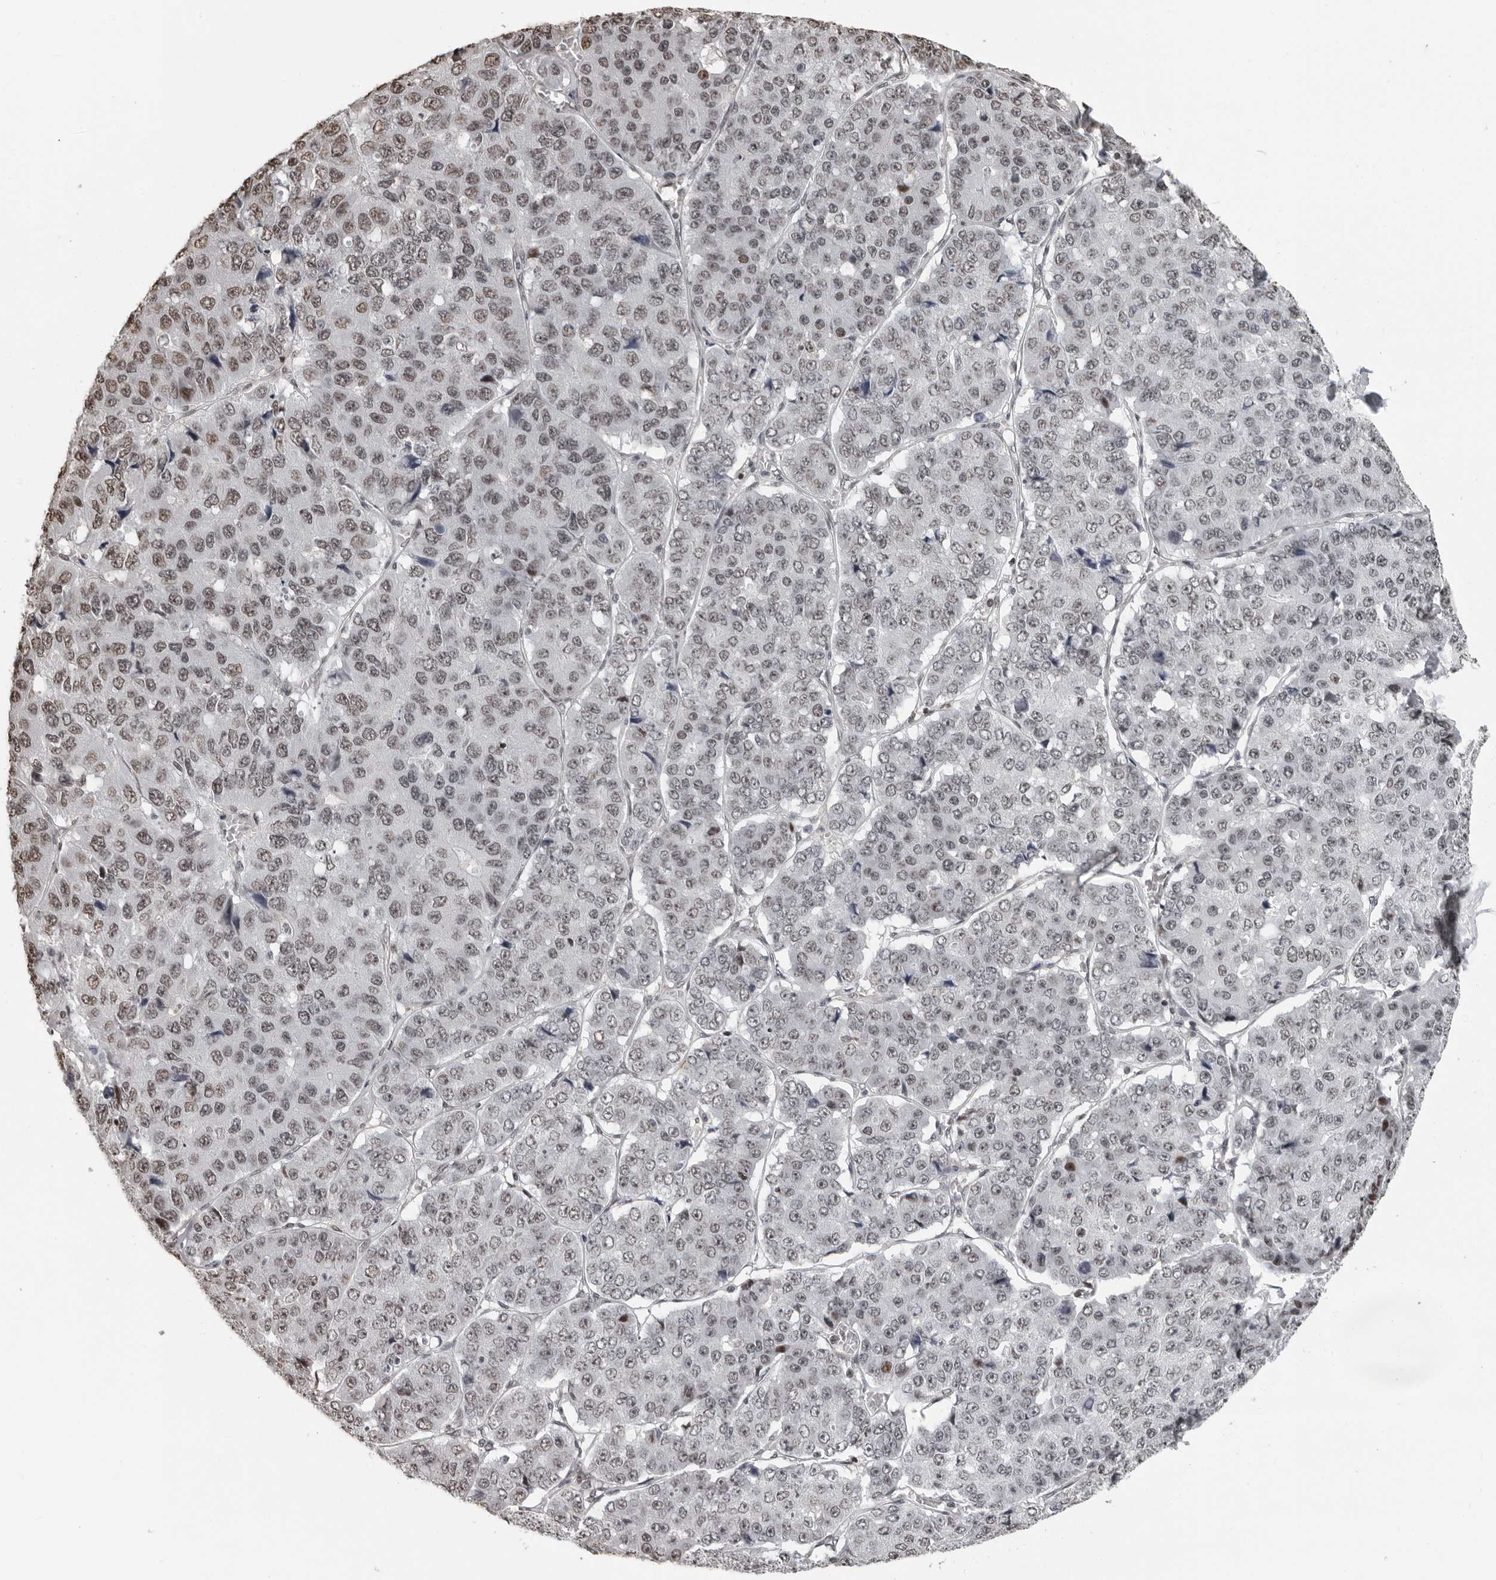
{"staining": {"intensity": "weak", "quantity": "25%-75%", "location": "nuclear"}, "tissue": "pancreatic cancer", "cell_type": "Tumor cells", "image_type": "cancer", "snomed": [{"axis": "morphology", "description": "Adenocarcinoma, NOS"}, {"axis": "topography", "description": "Pancreas"}], "caption": "Pancreatic cancer (adenocarcinoma) stained with immunohistochemistry (IHC) demonstrates weak nuclear staining in approximately 25%-75% of tumor cells. Ihc stains the protein of interest in brown and the nuclei are stained blue.", "gene": "ORC1", "patient": {"sex": "male", "age": 50}}